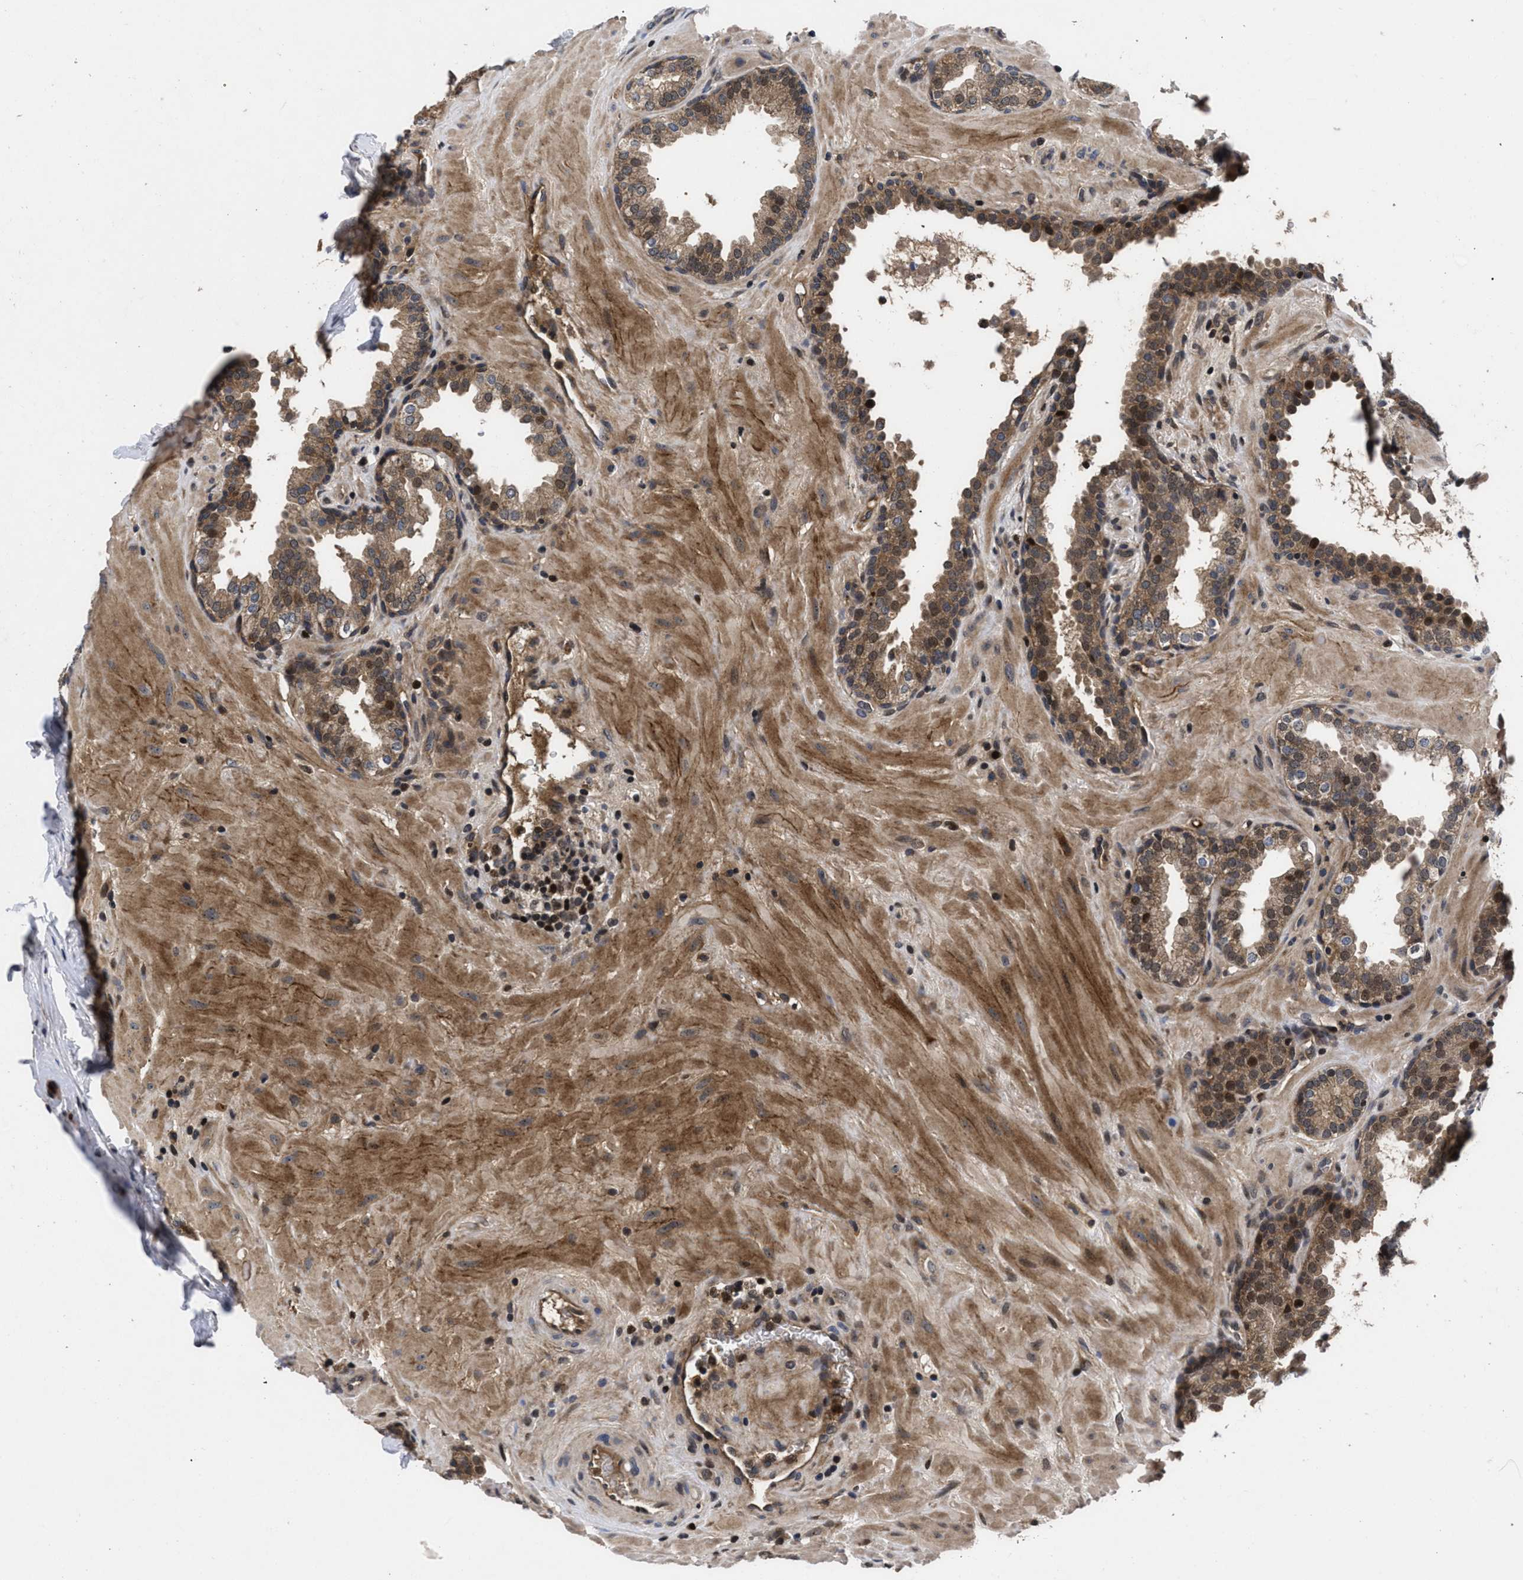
{"staining": {"intensity": "moderate", "quantity": ">75%", "location": "cytoplasmic/membranous,nuclear"}, "tissue": "prostate", "cell_type": "Glandular cells", "image_type": "normal", "snomed": [{"axis": "morphology", "description": "Normal tissue, NOS"}, {"axis": "topography", "description": "Prostate"}], "caption": "Approximately >75% of glandular cells in unremarkable prostate reveal moderate cytoplasmic/membranous,nuclear protein staining as visualized by brown immunohistochemical staining.", "gene": "FAM200A", "patient": {"sex": "male", "age": 51}}